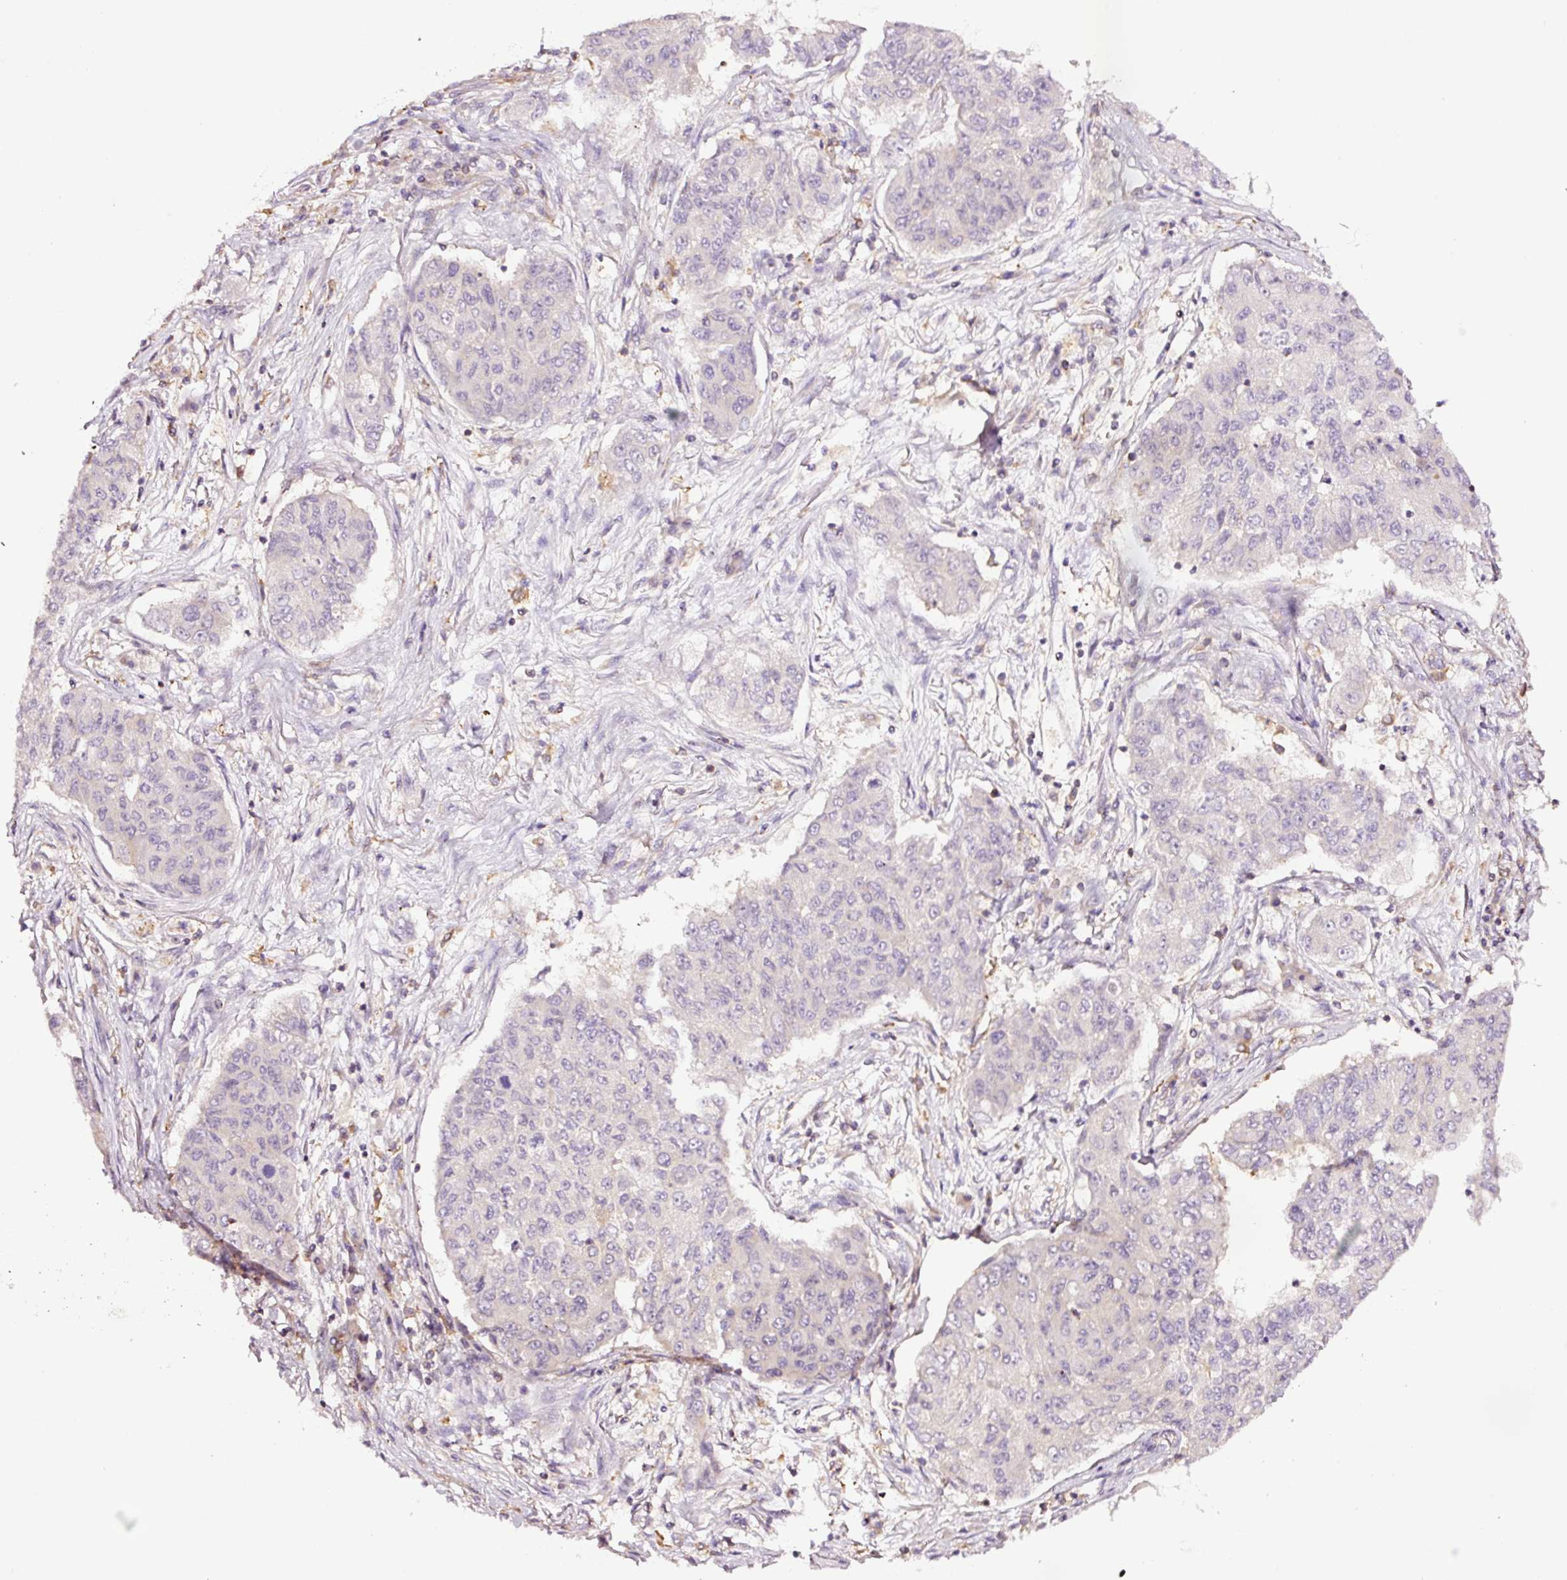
{"staining": {"intensity": "negative", "quantity": "none", "location": "none"}, "tissue": "lung cancer", "cell_type": "Tumor cells", "image_type": "cancer", "snomed": [{"axis": "morphology", "description": "Squamous cell carcinoma, NOS"}, {"axis": "topography", "description": "Lung"}], "caption": "Lung squamous cell carcinoma stained for a protein using immunohistochemistry demonstrates no expression tumor cells.", "gene": "METAP1", "patient": {"sex": "male", "age": 74}}